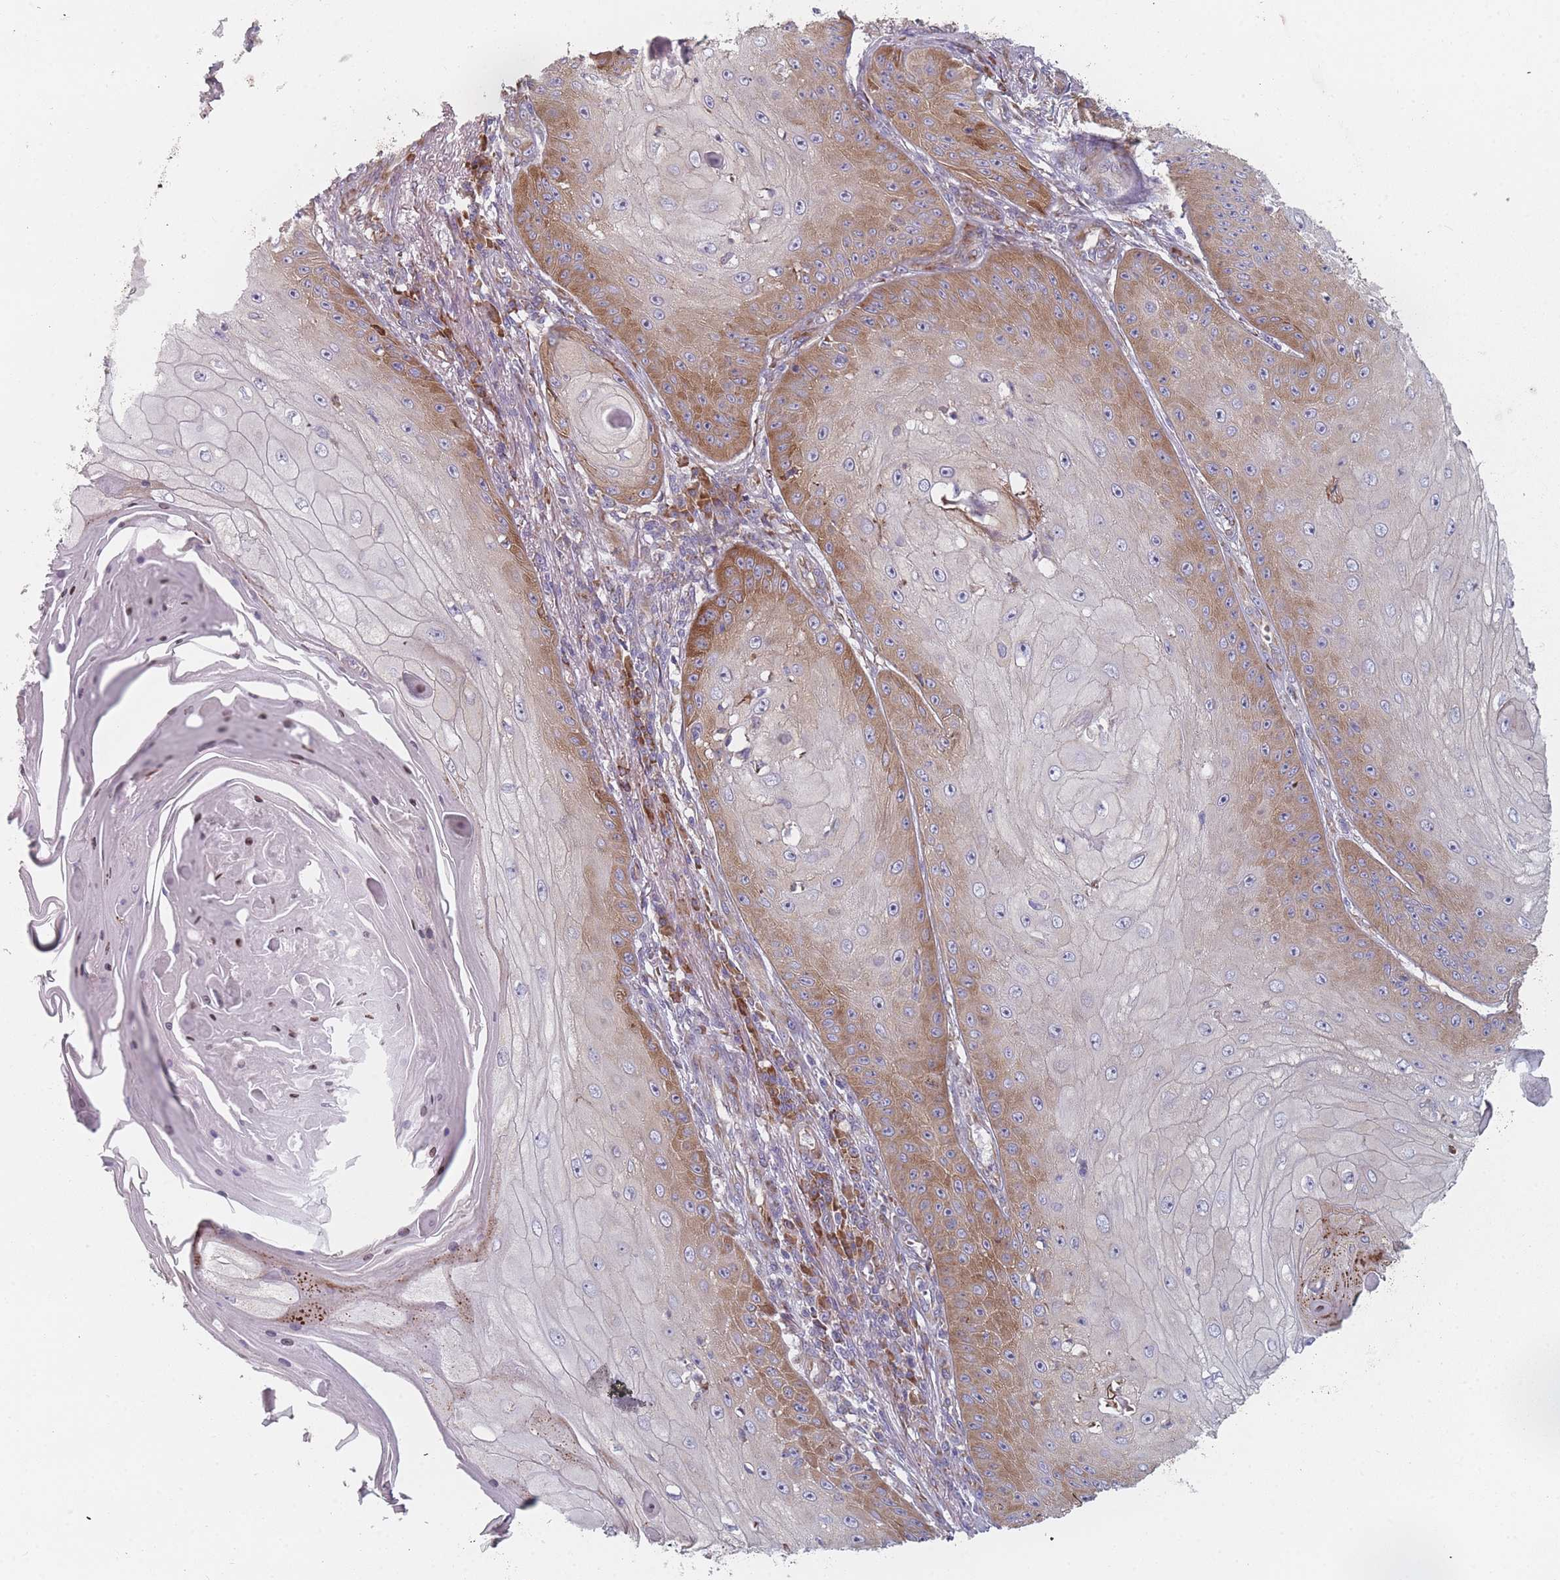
{"staining": {"intensity": "moderate", "quantity": "<25%", "location": "cytoplasmic/membranous"}, "tissue": "skin cancer", "cell_type": "Tumor cells", "image_type": "cancer", "snomed": [{"axis": "morphology", "description": "Squamous cell carcinoma, NOS"}, {"axis": "topography", "description": "Skin"}], "caption": "Immunohistochemistry photomicrograph of neoplastic tissue: human skin squamous cell carcinoma stained using IHC displays low levels of moderate protein expression localized specifically in the cytoplasmic/membranous of tumor cells, appearing as a cytoplasmic/membranous brown color.", "gene": "CACNG5", "patient": {"sex": "male", "age": 70}}